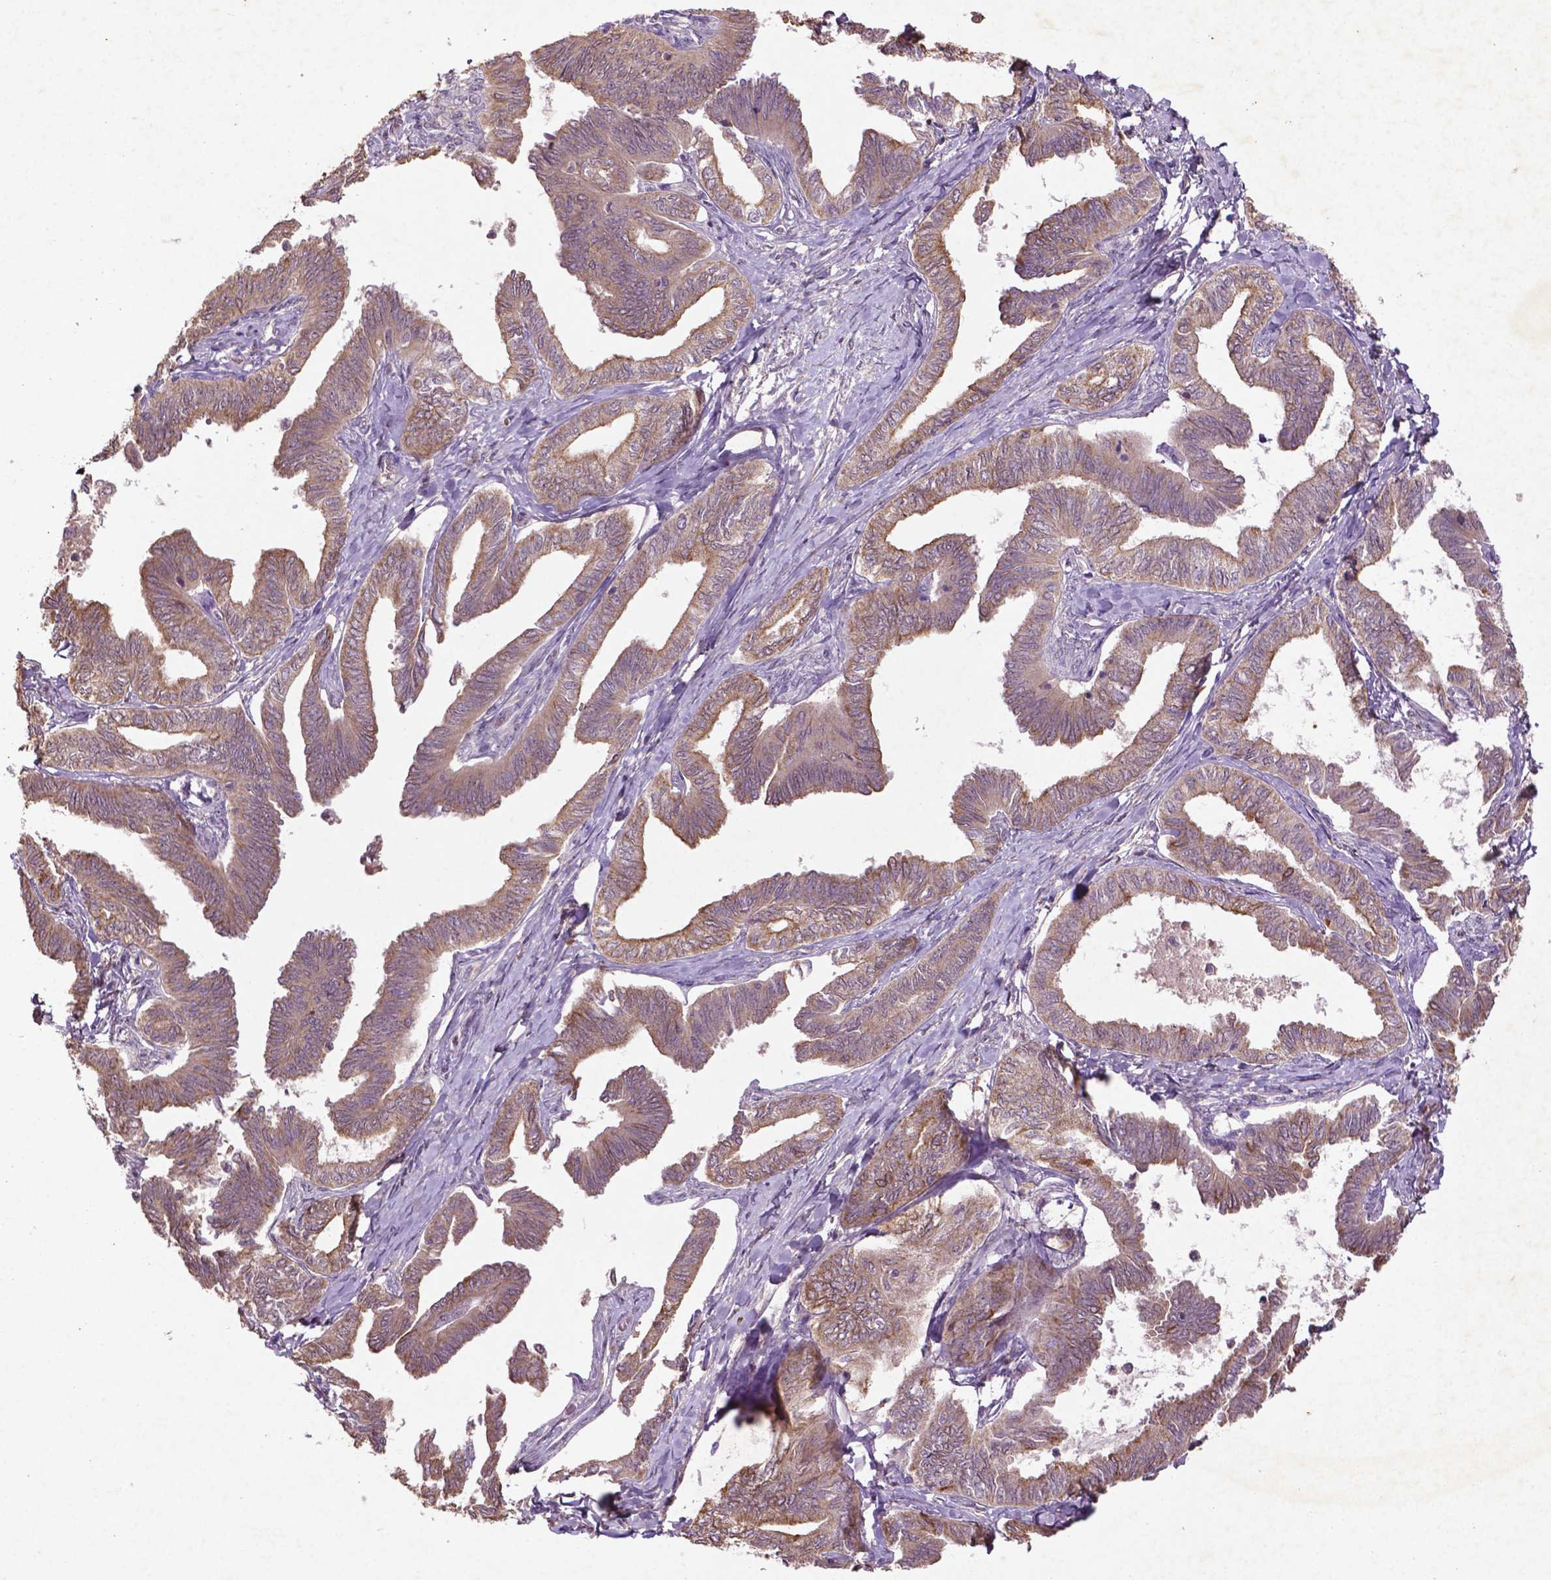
{"staining": {"intensity": "moderate", "quantity": ">75%", "location": "cytoplasmic/membranous"}, "tissue": "ovarian cancer", "cell_type": "Tumor cells", "image_type": "cancer", "snomed": [{"axis": "morphology", "description": "Carcinoma, endometroid"}, {"axis": "topography", "description": "Ovary"}], "caption": "The photomicrograph demonstrates a brown stain indicating the presence of a protein in the cytoplasmic/membranous of tumor cells in ovarian endometroid carcinoma.", "gene": "COQ2", "patient": {"sex": "female", "age": 70}}